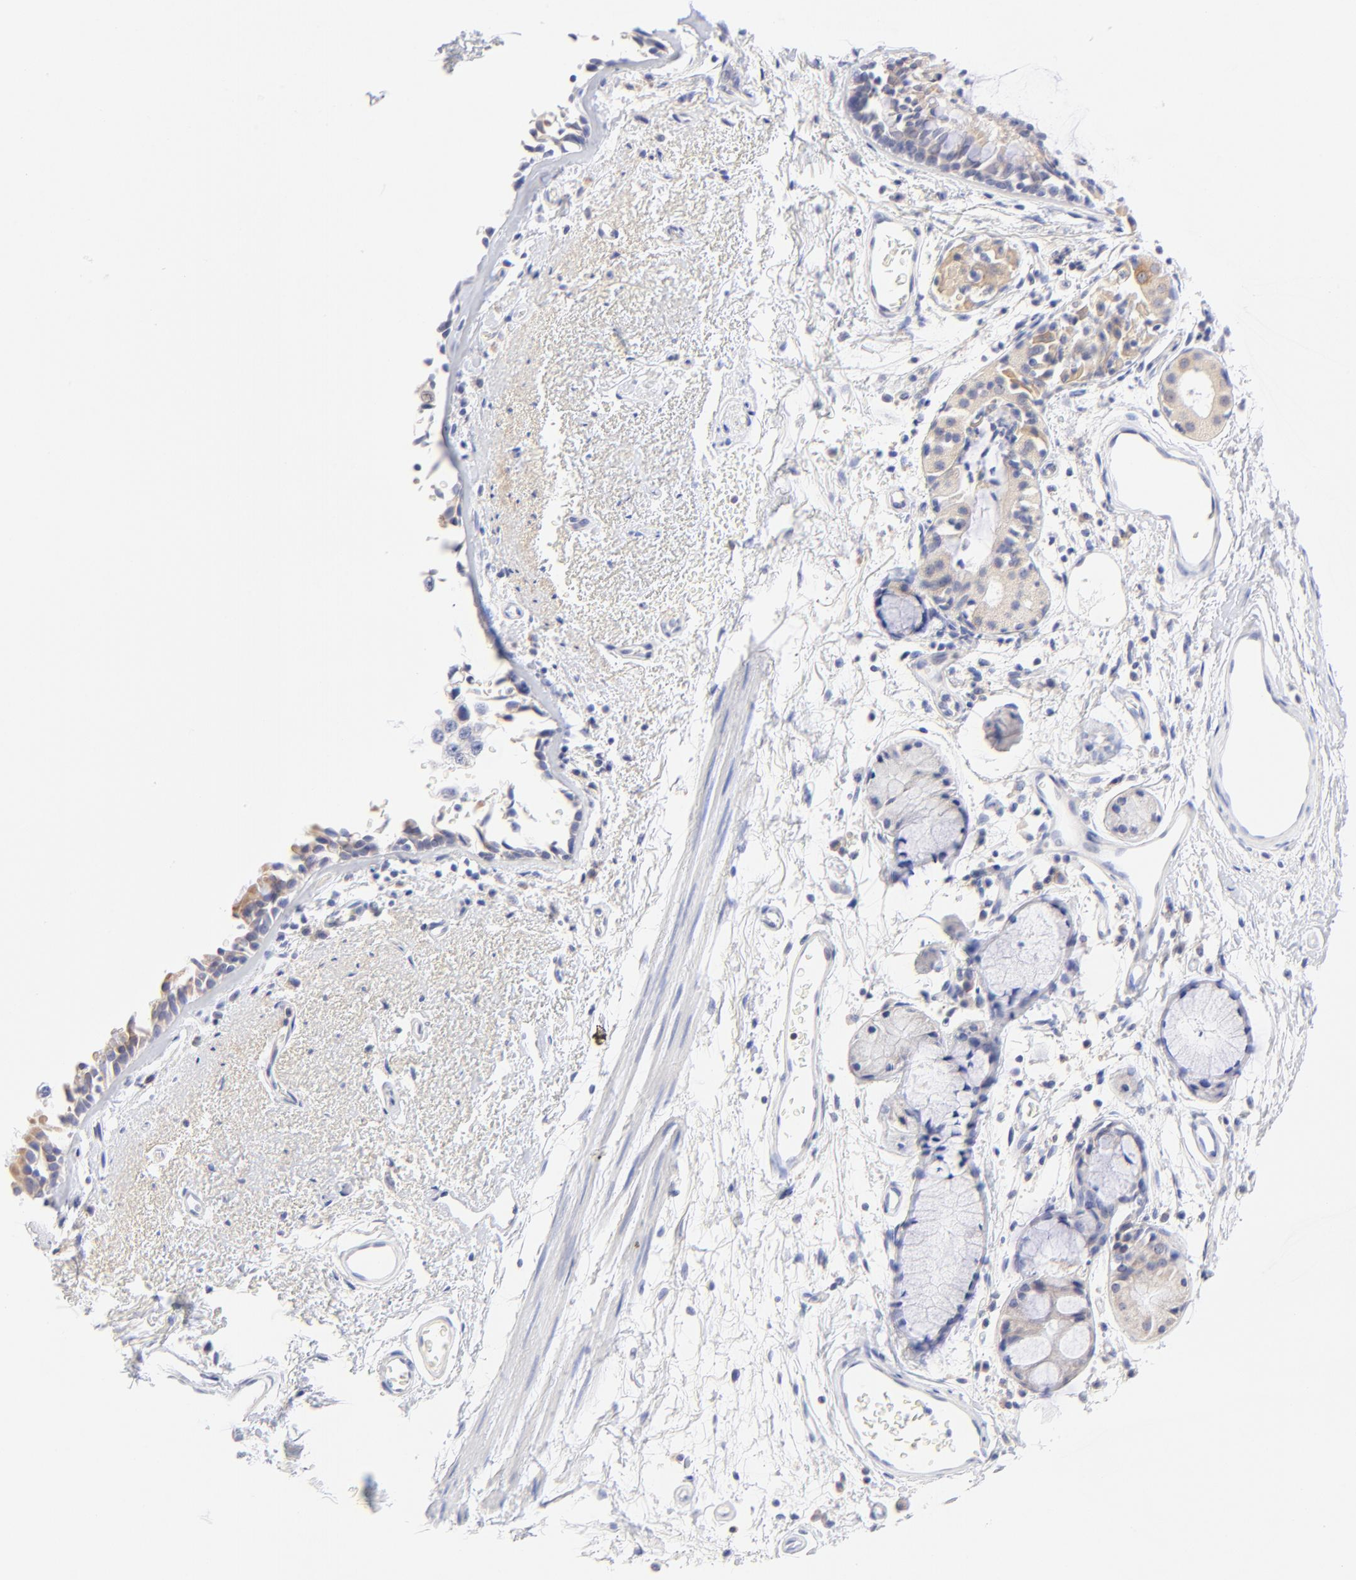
{"staining": {"intensity": "weak", "quantity": "<25%", "location": "cytoplasmic/membranous"}, "tissue": "bronchus", "cell_type": "Respiratory epithelial cells", "image_type": "normal", "snomed": [{"axis": "morphology", "description": "Normal tissue, NOS"}, {"axis": "morphology", "description": "Adenocarcinoma, NOS"}, {"axis": "topography", "description": "Bronchus"}, {"axis": "topography", "description": "Lung"}], "caption": "IHC micrograph of normal bronchus: bronchus stained with DAB reveals no significant protein staining in respiratory epithelial cells.", "gene": "EBP", "patient": {"sex": "male", "age": 71}}